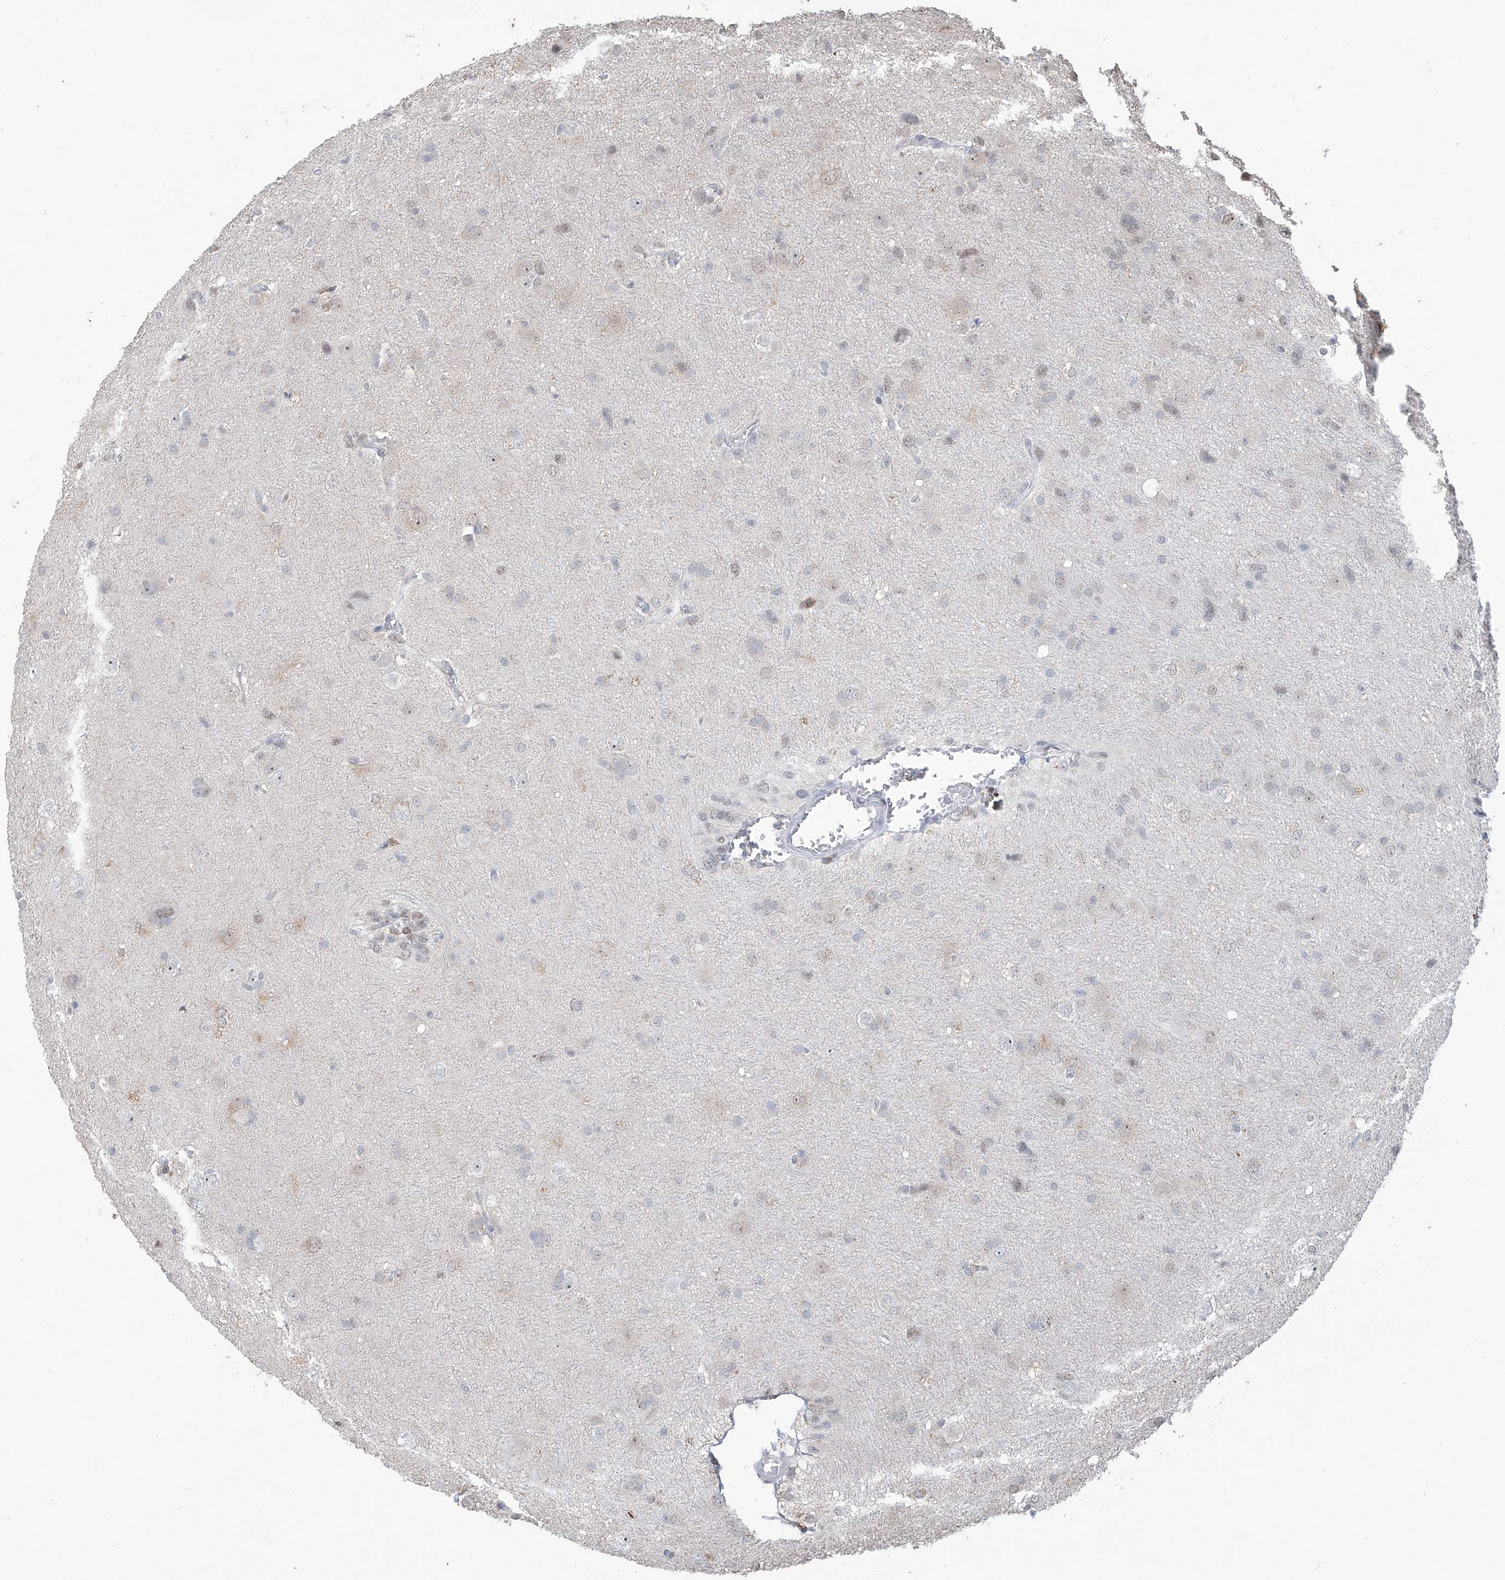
{"staining": {"intensity": "negative", "quantity": "none", "location": "none"}, "tissue": "glioma", "cell_type": "Tumor cells", "image_type": "cancer", "snomed": [{"axis": "morphology", "description": "Glioma, malignant, High grade"}, {"axis": "topography", "description": "Brain"}], "caption": "IHC micrograph of neoplastic tissue: human glioma stained with DAB (3,3'-diaminobenzidine) exhibits no significant protein staining in tumor cells.", "gene": "ZBTB48", "patient": {"sex": "female", "age": 59}}